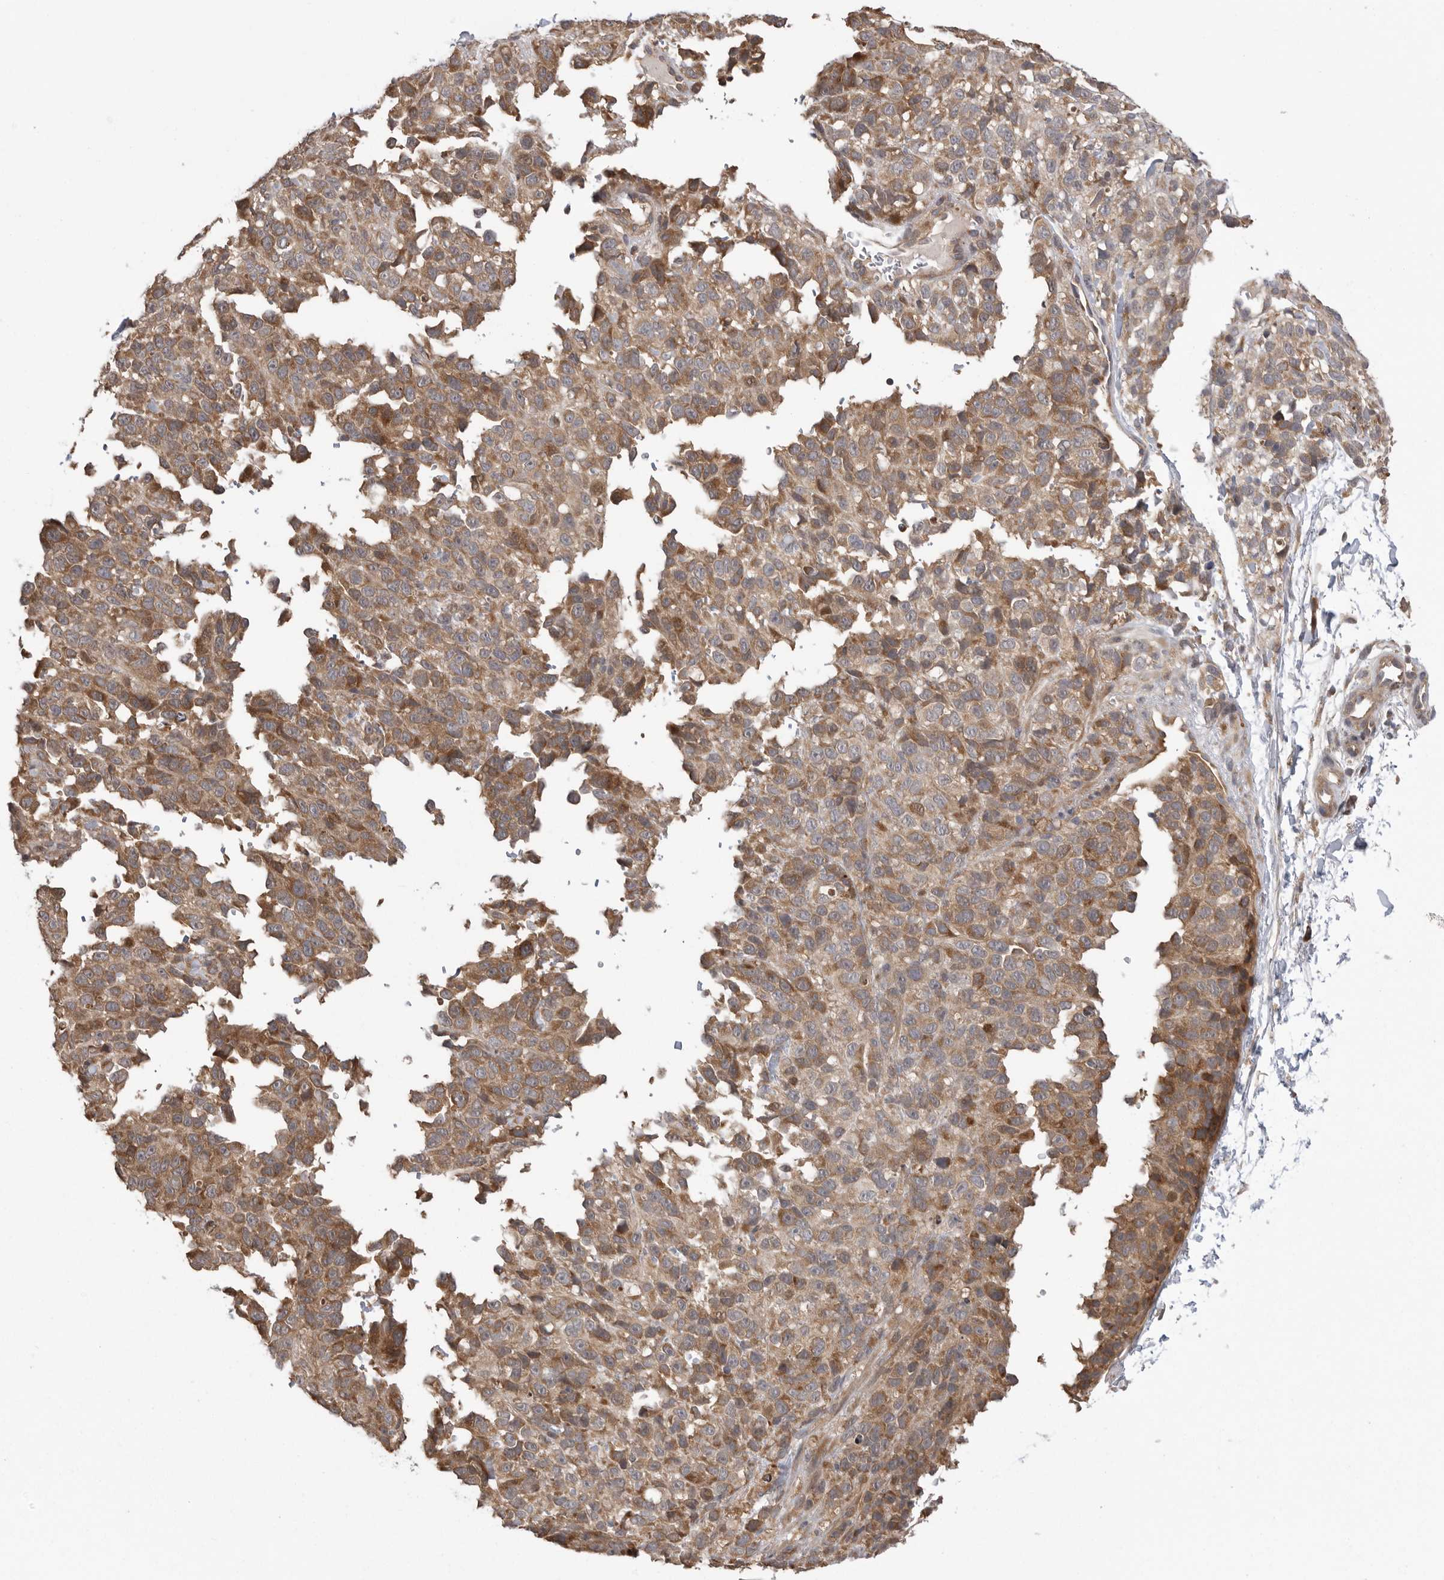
{"staining": {"intensity": "moderate", "quantity": ">75%", "location": "cytoplasmic/membranous"}, "tissue": "melanoma", "cell_type": "Tumor cells", "image_type": "cancer", "snomed": [{"axis": "morphology", "description": "Malignant melanoma, Metastatic site"}, {"axis": "topography", "description": "Skin"}], "caption": "This micrograph exhibits immunohistochemistry (IHC) staining of melanoma, with medium moderate cytoplasmic/membranous staining in about >75% of tumor cells.", "gene": "OXR1", "patient": {"sex": "female", "age": 72}}